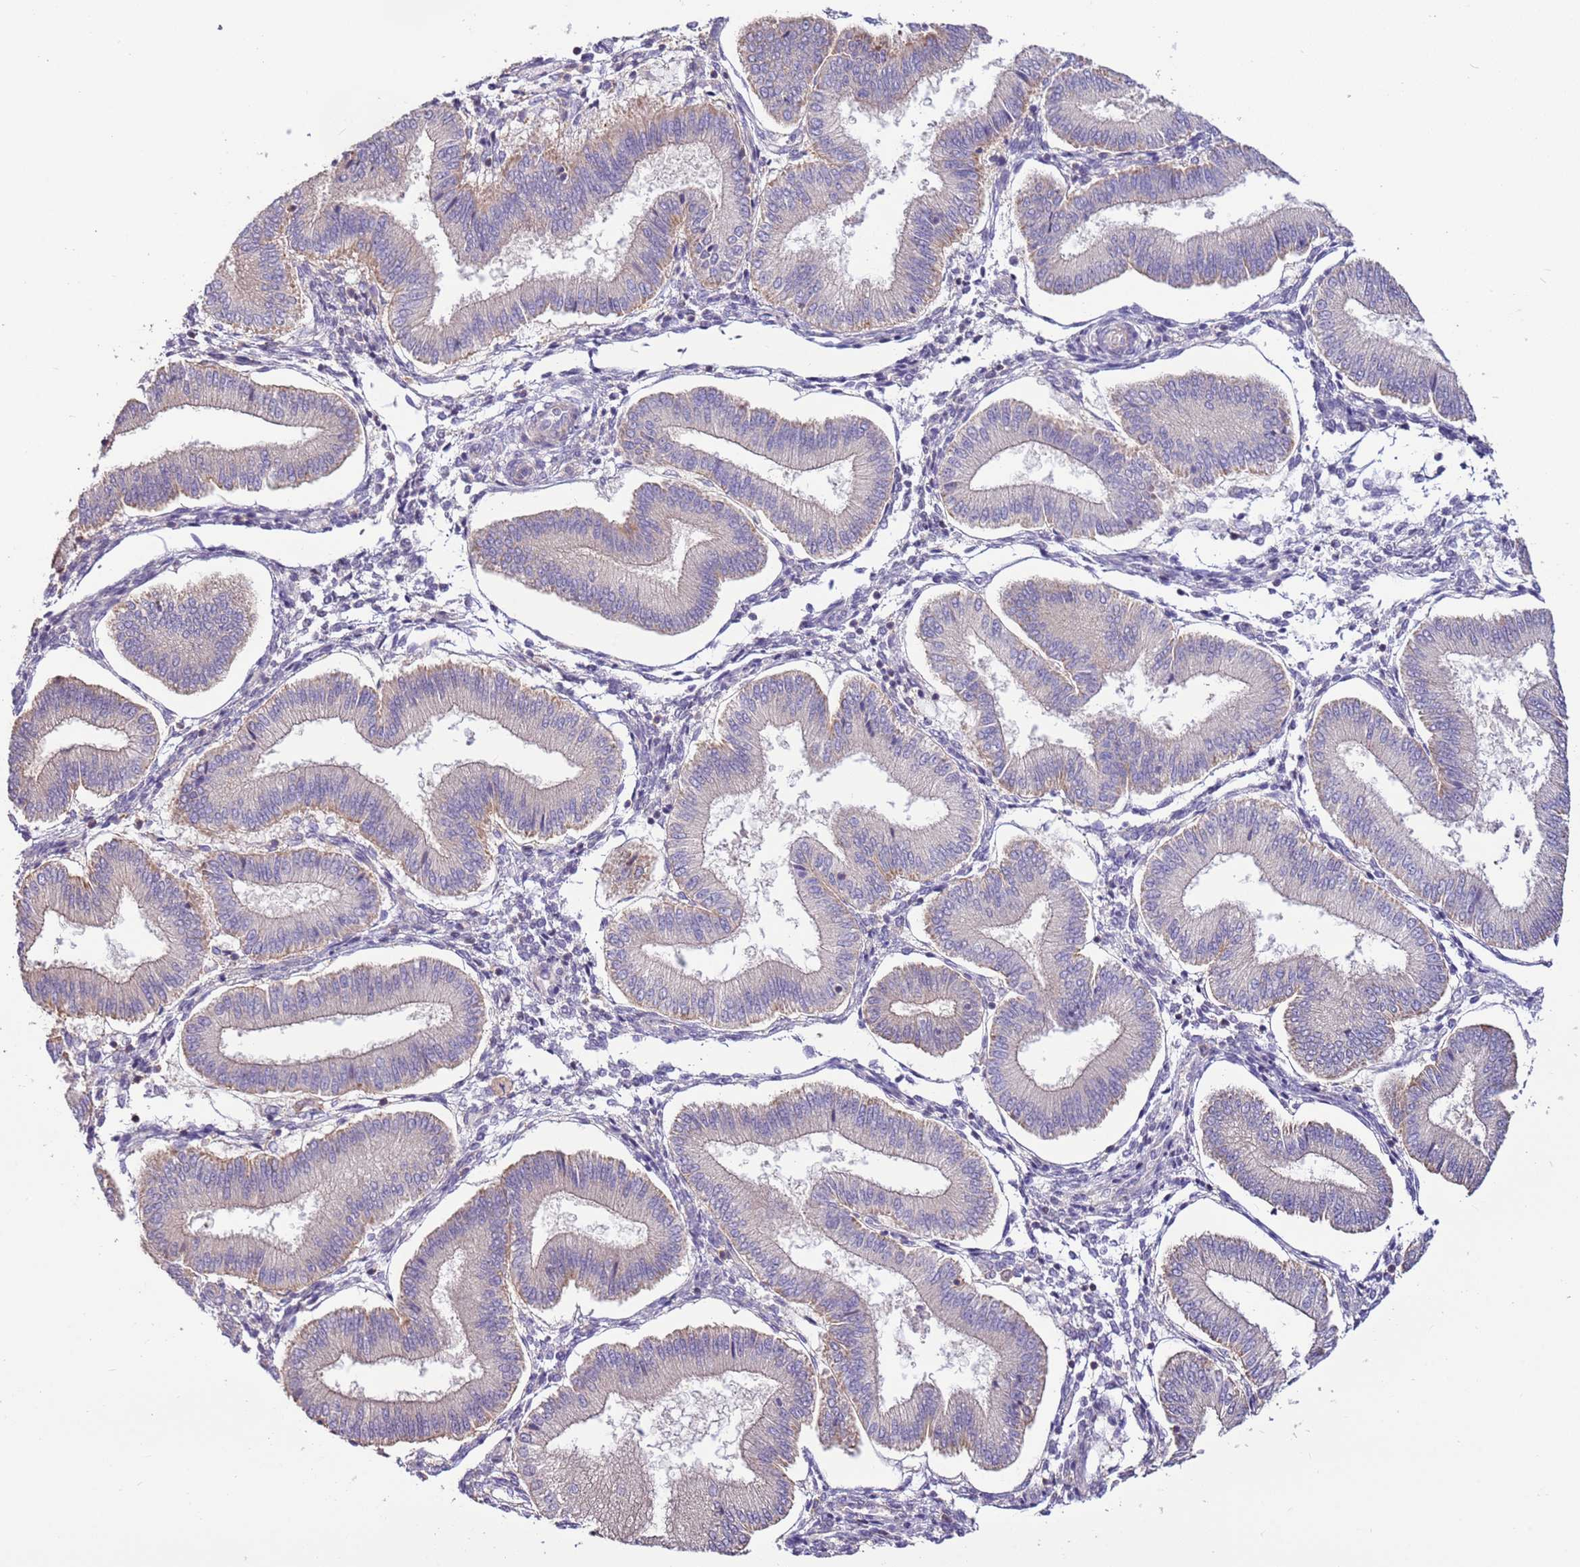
{"staining": {"intensity": "negative", "quantity": "none", "location": "none"}, "tissue": "endometrium", "cell_type": "Cells in endometrial stroma", "image_type": "normal", "snomed": [{"axis": "morphology", "description": "Normal tissue, NOS"}, {"axis": "topography", "description": "Endometrium"}], "caption": "The photomicrograph displays no staining of cells in endometrial stroma in unremarkable endometrium.", "gene": "EVA1B", "patient": {"sex": "female", "age": 39}}